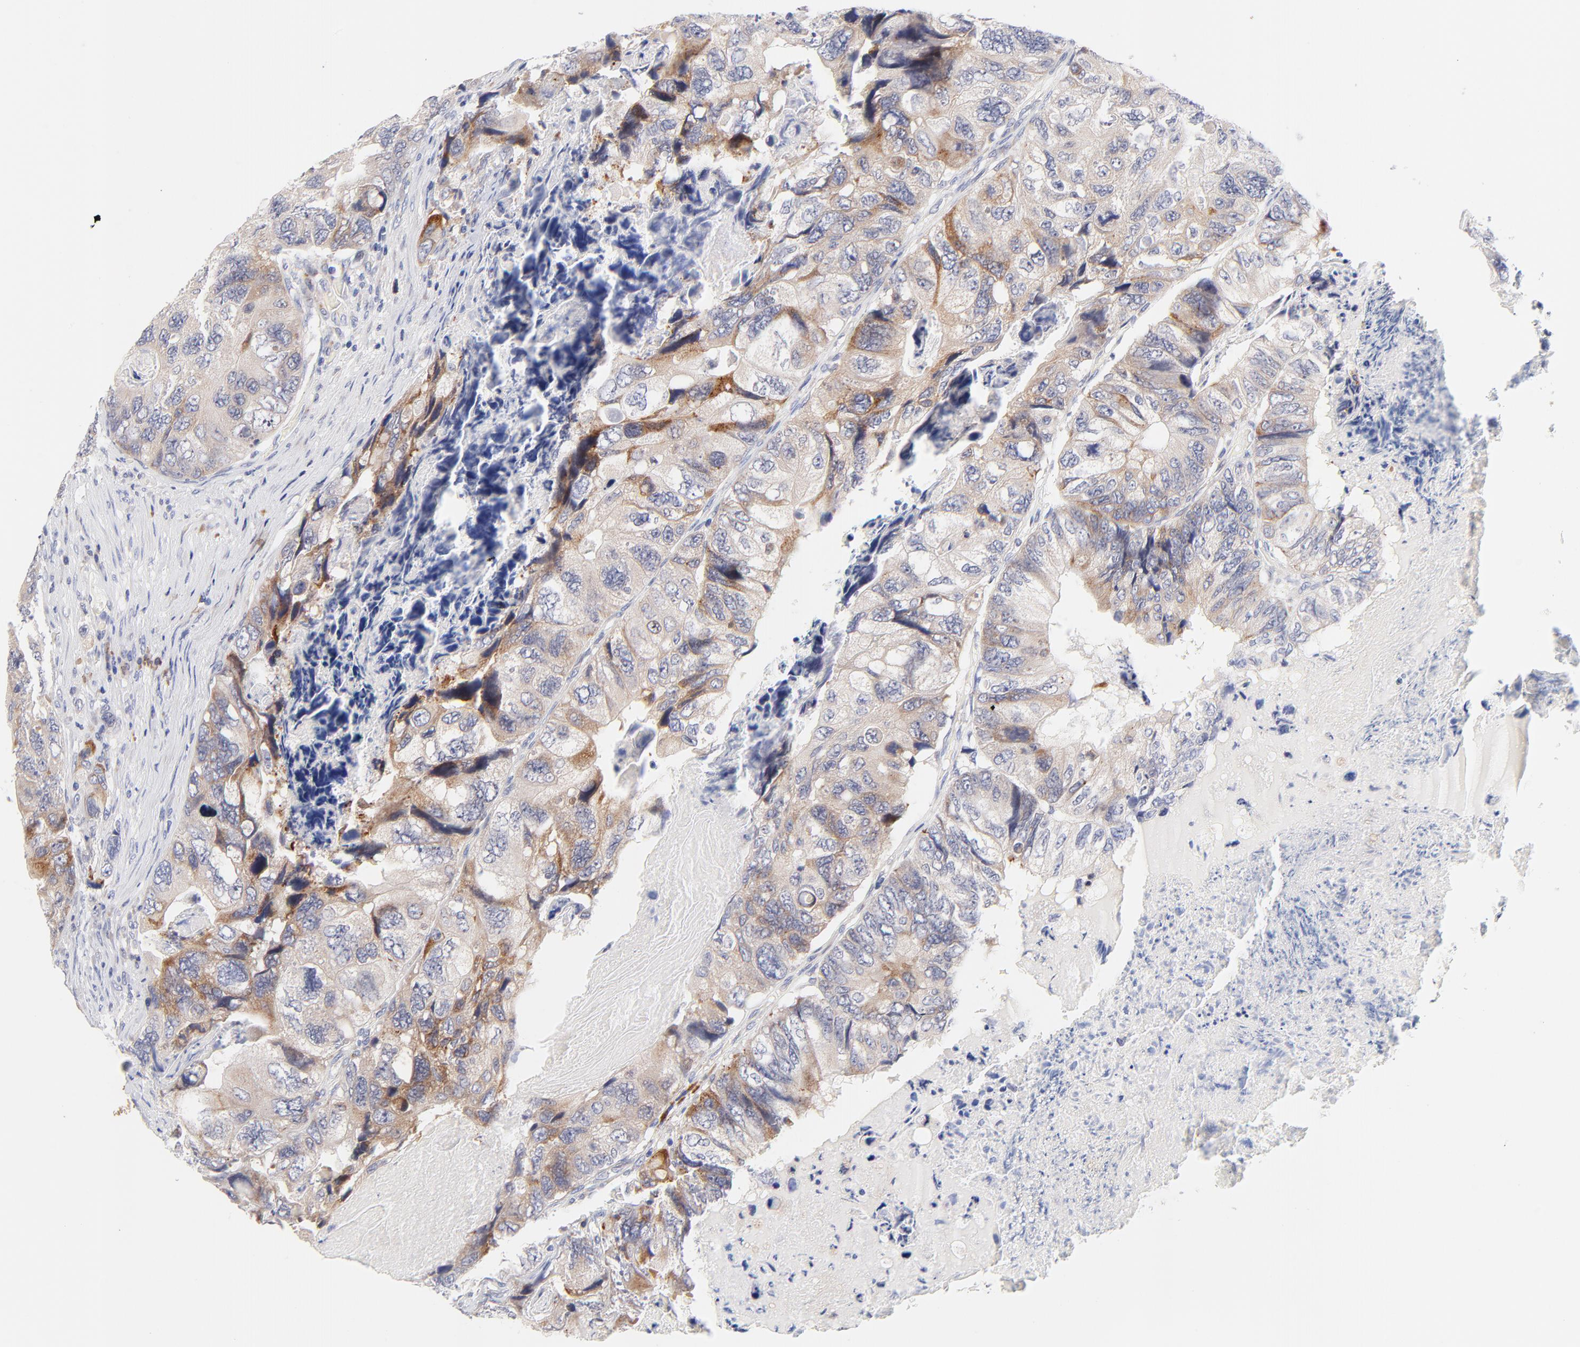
{"staining": {"intensity": "strong", "quantity": "25%-75%", "location": "cytoplasmic/membranous"}, "tissue": "colorectal cancer", "cell_type": "Tumor cells", "image_type": "cancer", "snomed": [{"axis": "morphology", "description": "Adenocarcinoma, NOS"}, {"axis": "topography", "description": "Rectum"}], "caption": "The immunohistochemical stain highlights strong cytoplasmic/membranous staining in tumor cells of colorectal cancer (adenocarcinoma) tissue.", "gene": "AFF2", "patient": {"sex": "female", "age": 82}}